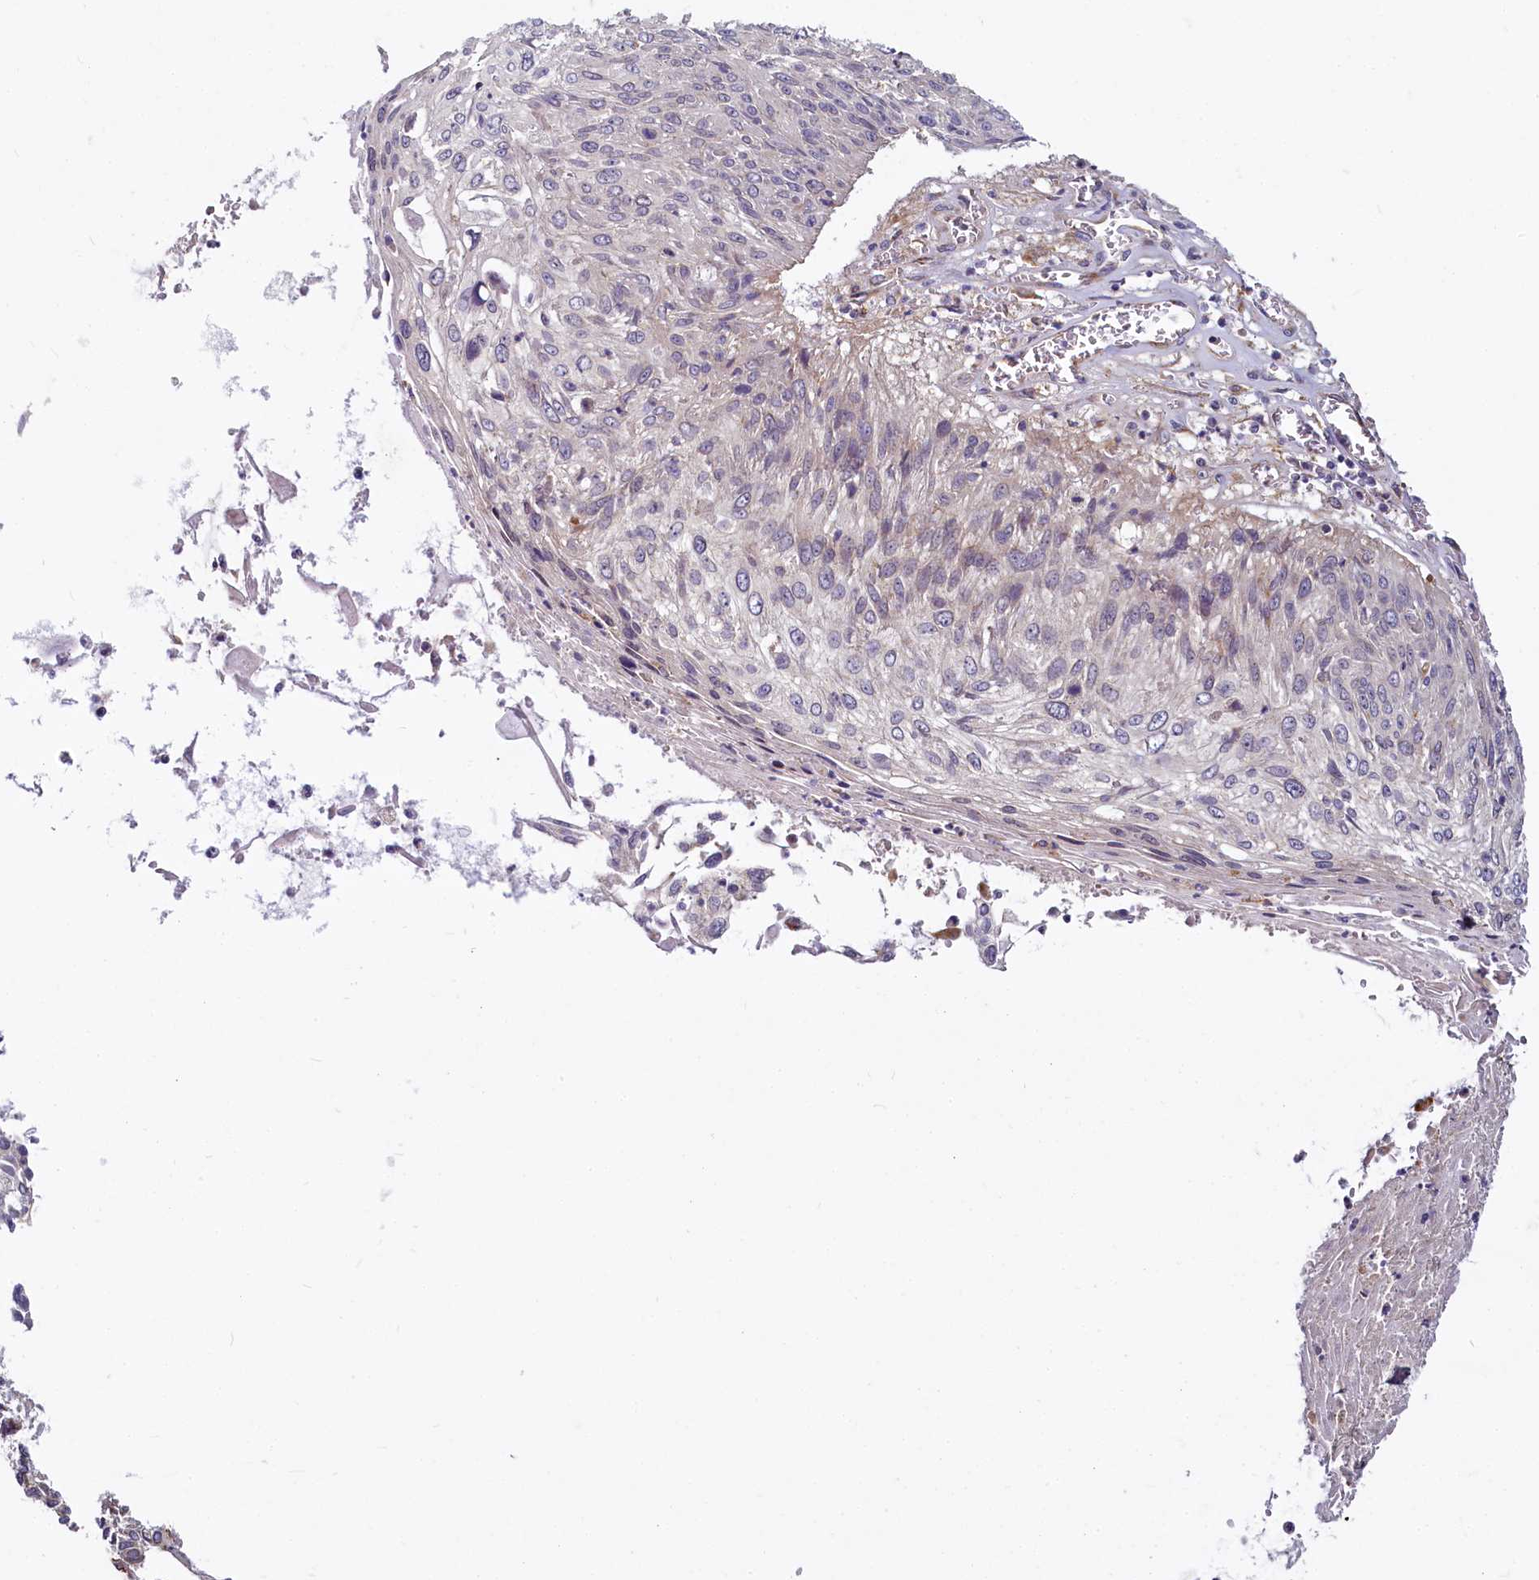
{"staining": {"intensity": "negative", "quantity": "none", "location": "none"}, "tissue": "cervical cancer", "cell_type": "Tumor cells", "image_type": "cancer", "snomed": [{"axis": "morphology", "description": "Squamous cell carcinoma, NOS"}, {"axis": "topography", "description": "Cervix"}], "caption": "Human squamous cell carcinoma (cervical) stained for a protein using IHC shows no expression in tumor cells.", "gene": "ADCY2", "patient": {"sex": "female", "age": 51}}